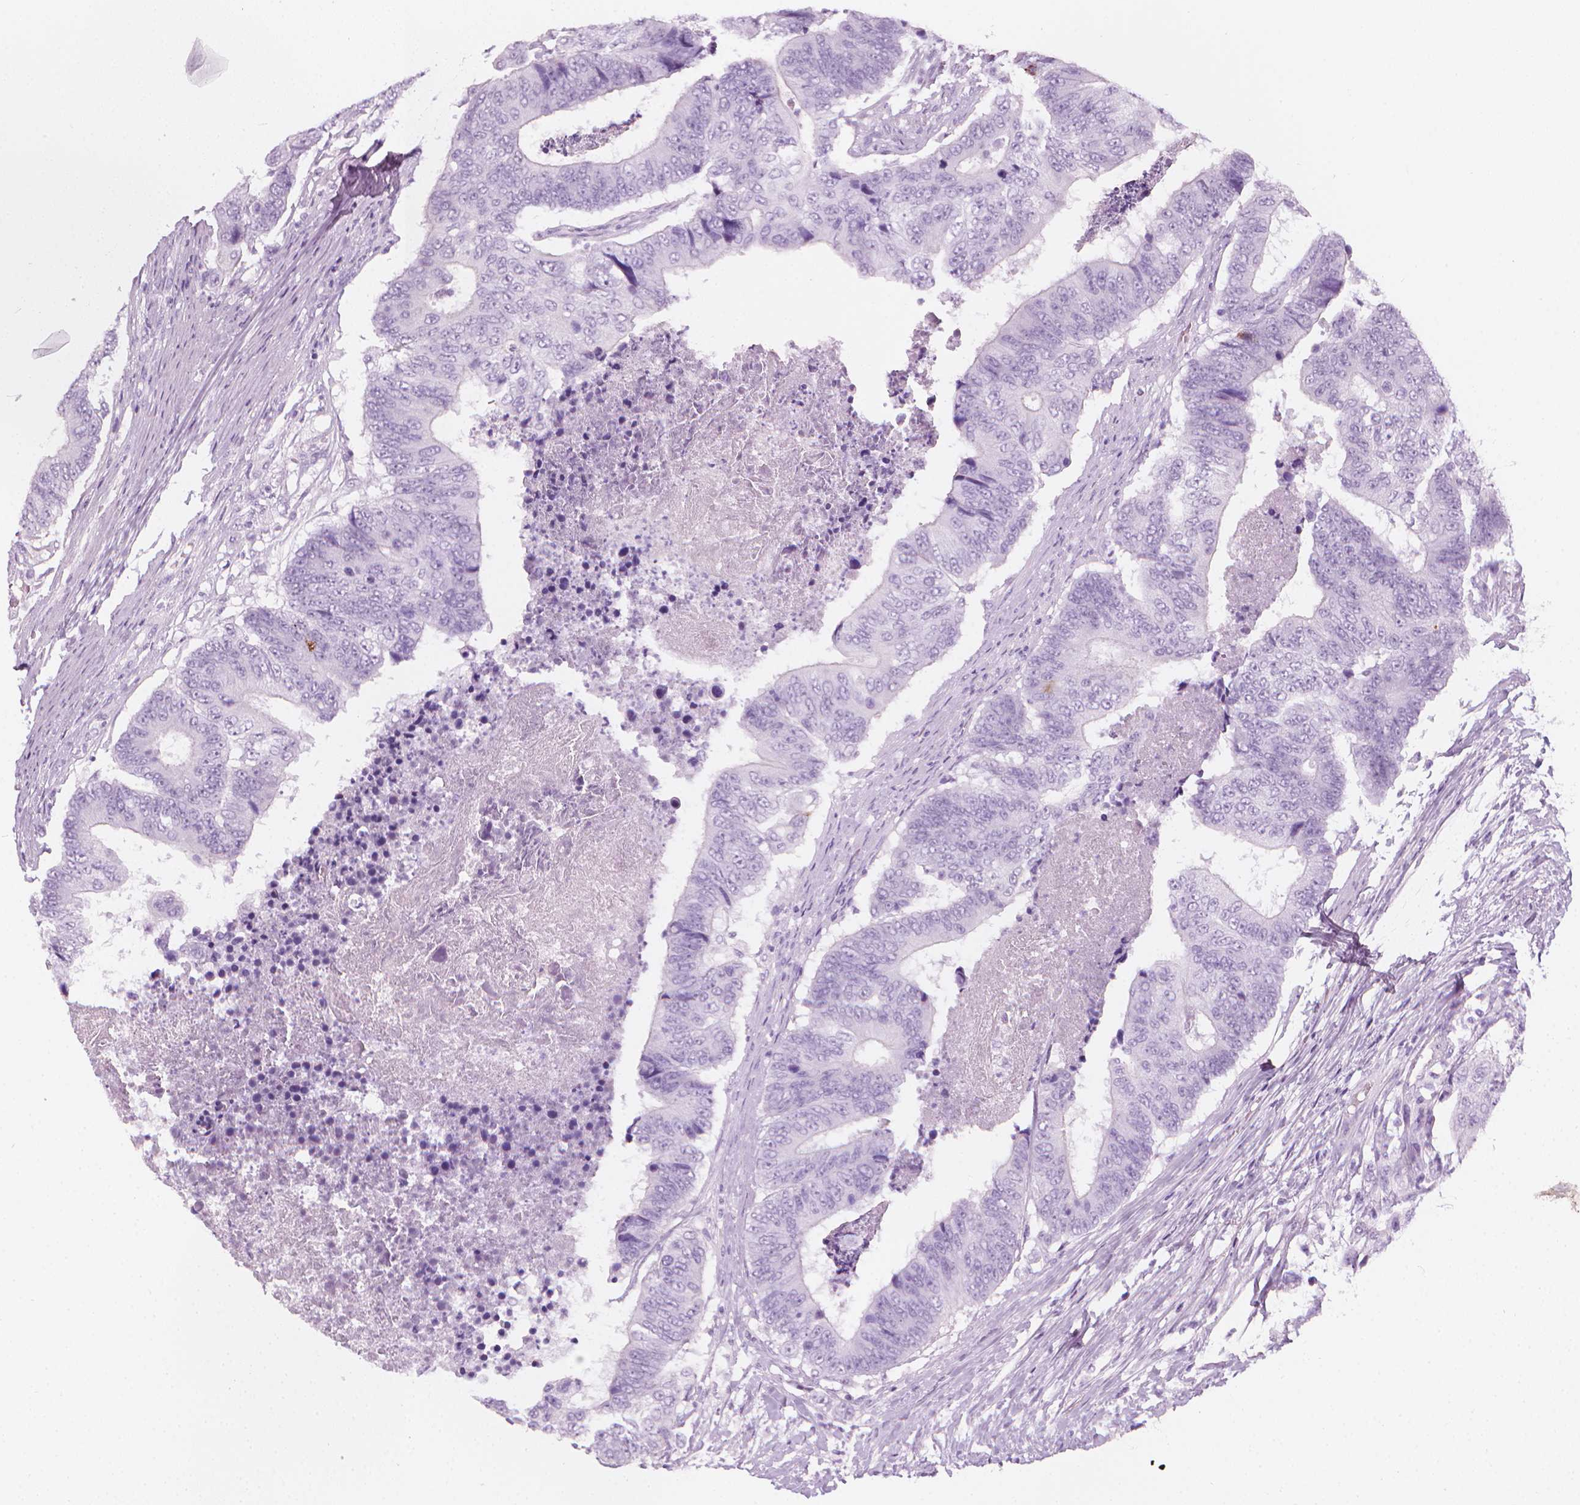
{"staining": {"intensity": "negative", "quantity": "none", "location": "none"}, "tissue": "colorectal cancer", "cell_type": "Tumor cells", "image_type": "cancer", "snomed": [{"axis": "morphology", "description": "Adenocarcinoma, NOS"}, {"axis": "topography", "description": "Colon"}], "caption": "An immunohistochemistry (IHC) micrograph of colorectal cancer is shown. There is no staining in tumor cells of colorectal cancer.", "gene": "SCG3", "patient": {"sex": "female", "age": 48}}